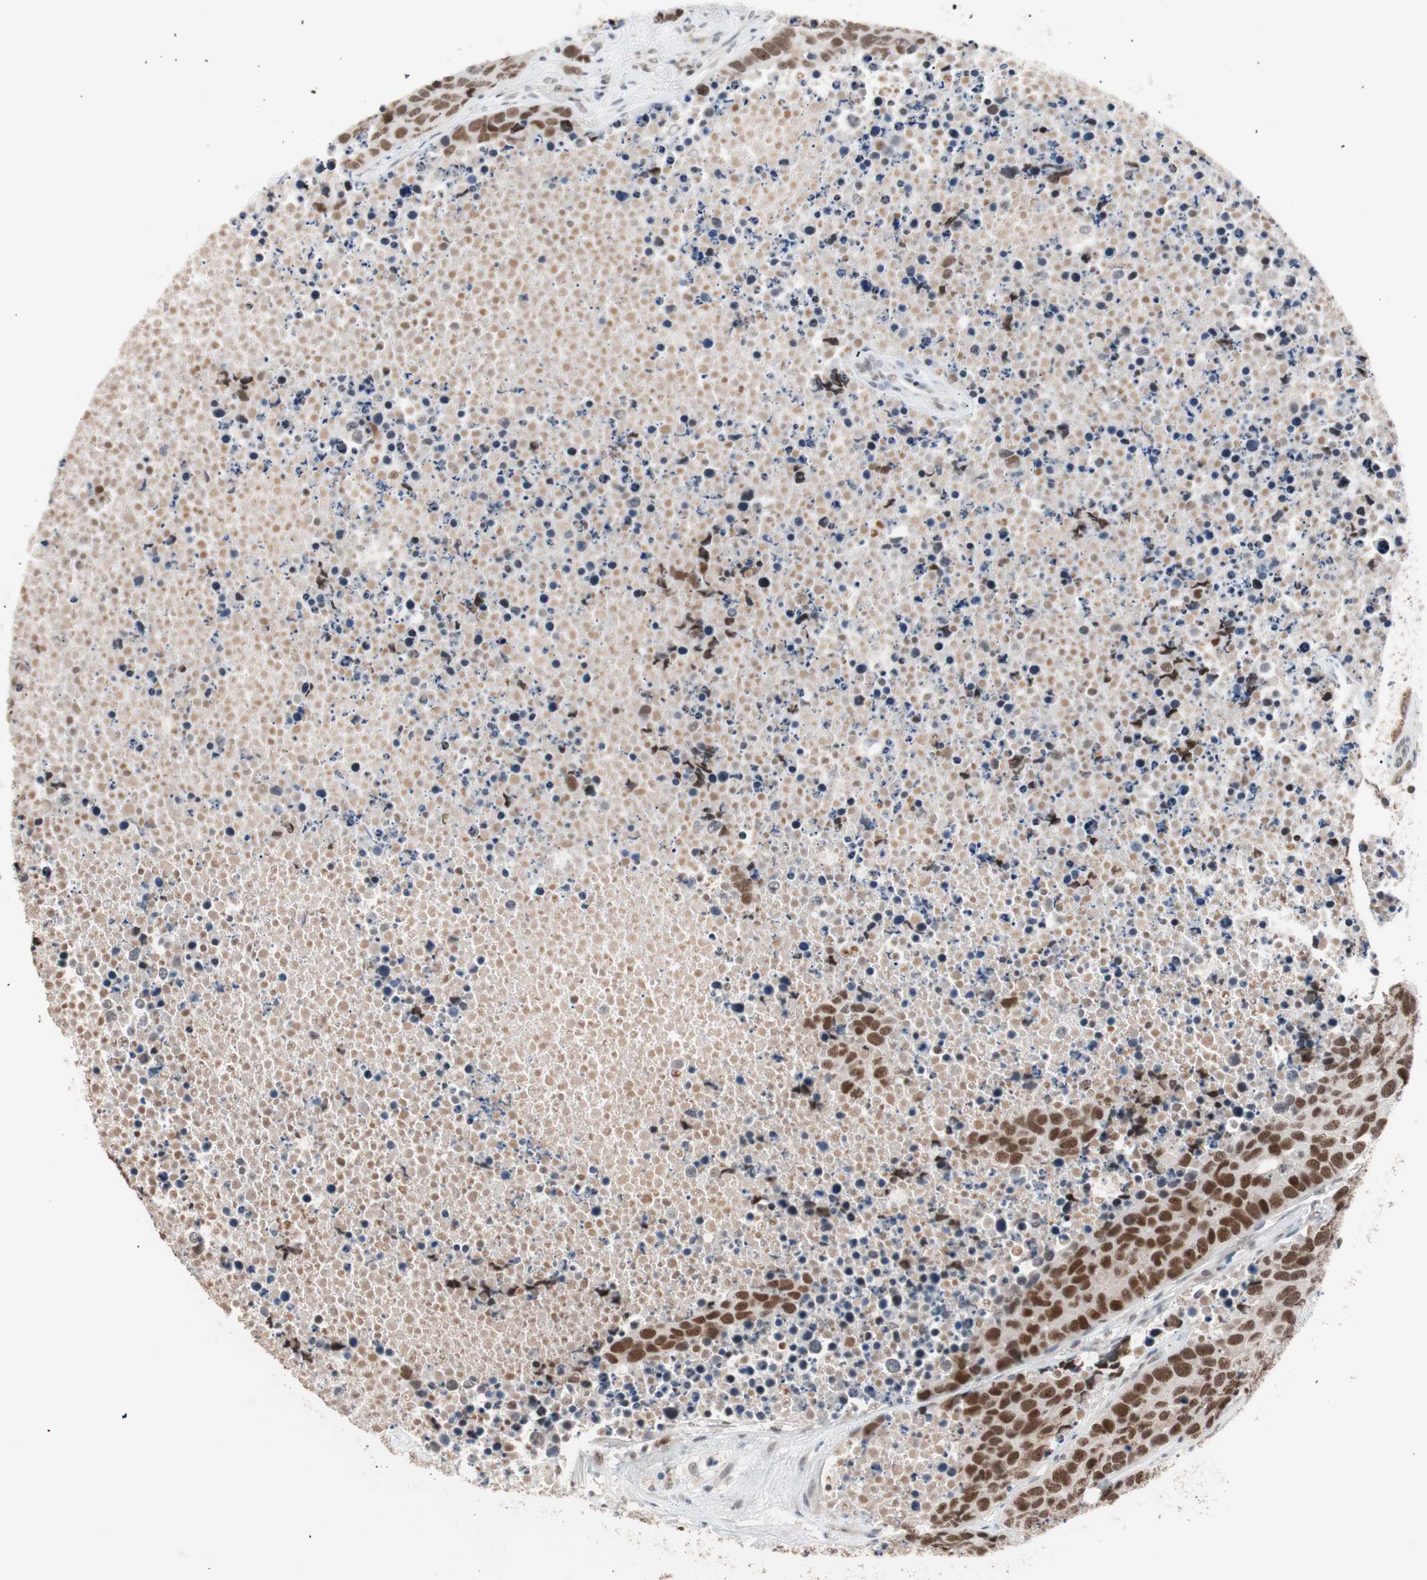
{"staining": {"intensity": "moderate", "quantity": ">75%", "location": "nuclear"}, "tissue": "carcinoid", "cell_type": "Tumor cells", "image_type": "cancer", "snomed": [{"axis": "morphology", "description": "Carcinoid, malignant, NOS"}, {"axis": "topography", "description": "Lung"}], "caption": "This is a photomicrograph of immunohistochemistry staining of malignant carcinoid, which shows moderate positivity in the nuclear of tumor cells.", "gene": "LIG3", "patient": {"sex": "male", "age": 60}}